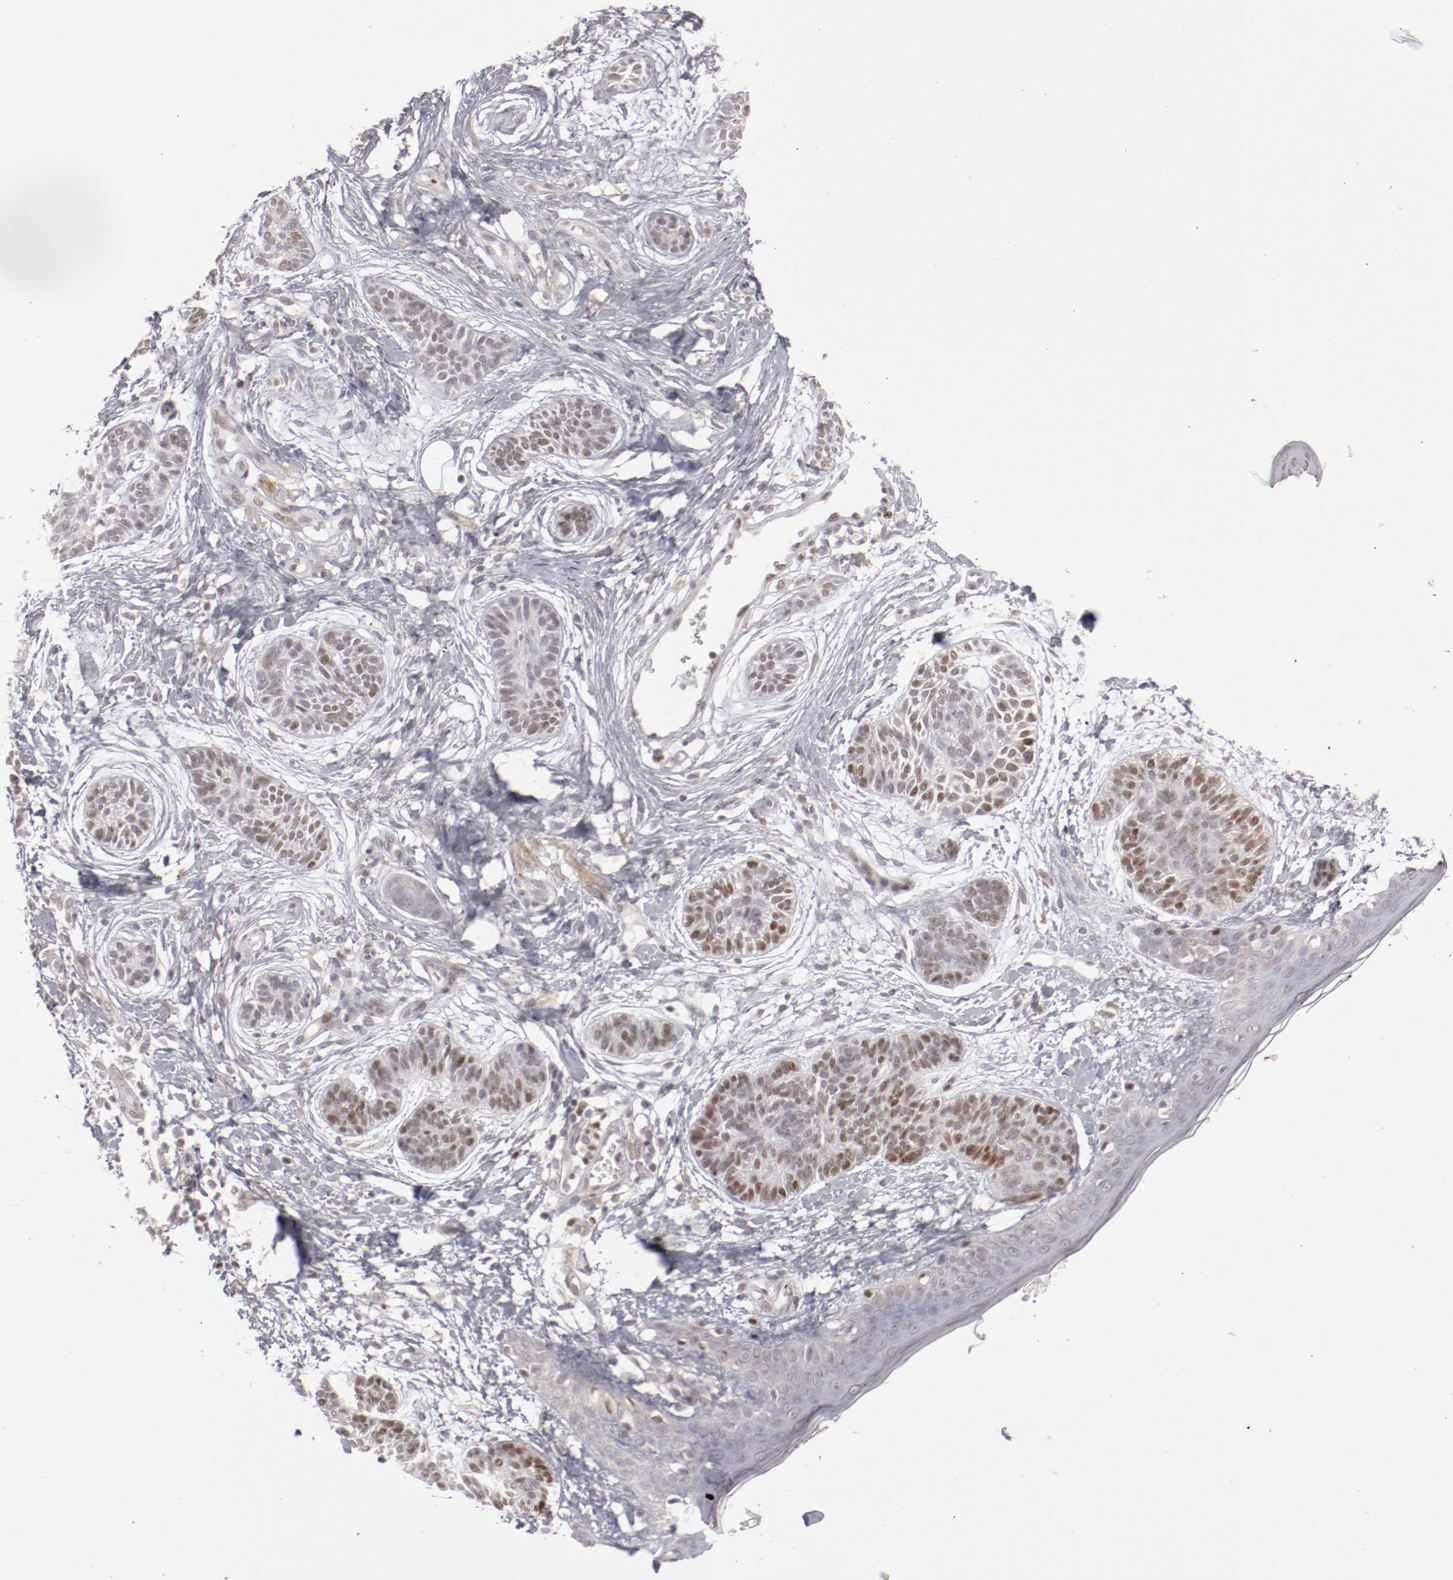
{"staining": {"intensity": "weak", "quantity": "25%-75%", "location": "cytoplasmic/membranous,nuclear"}, "tissue": "skin cancer", "cell_type": "Tumor cells", "image_type": "cancer", "snomed": [{"axis": "morphology", "description": "Normal tissue, NOS"}, {"axis": "morphology", "description": "Basal cell carcinoma"}, {"axis": "topography", "description": "Skin"}], "caption": "Skin cancer (basal cell carcinoma) stained for a protein reveals weak cytoplasmic/membranous and nuclear positivity in tumor cells. The staining was performed using DAB (3,3'-diaminobenzidine) to visualize the protein expression in brown, while the nuclei were stained in blue with hematoxylin (Magnification: 20x).", "gene": "LEF1", "patient": {"sex": "male", "age": 63}}